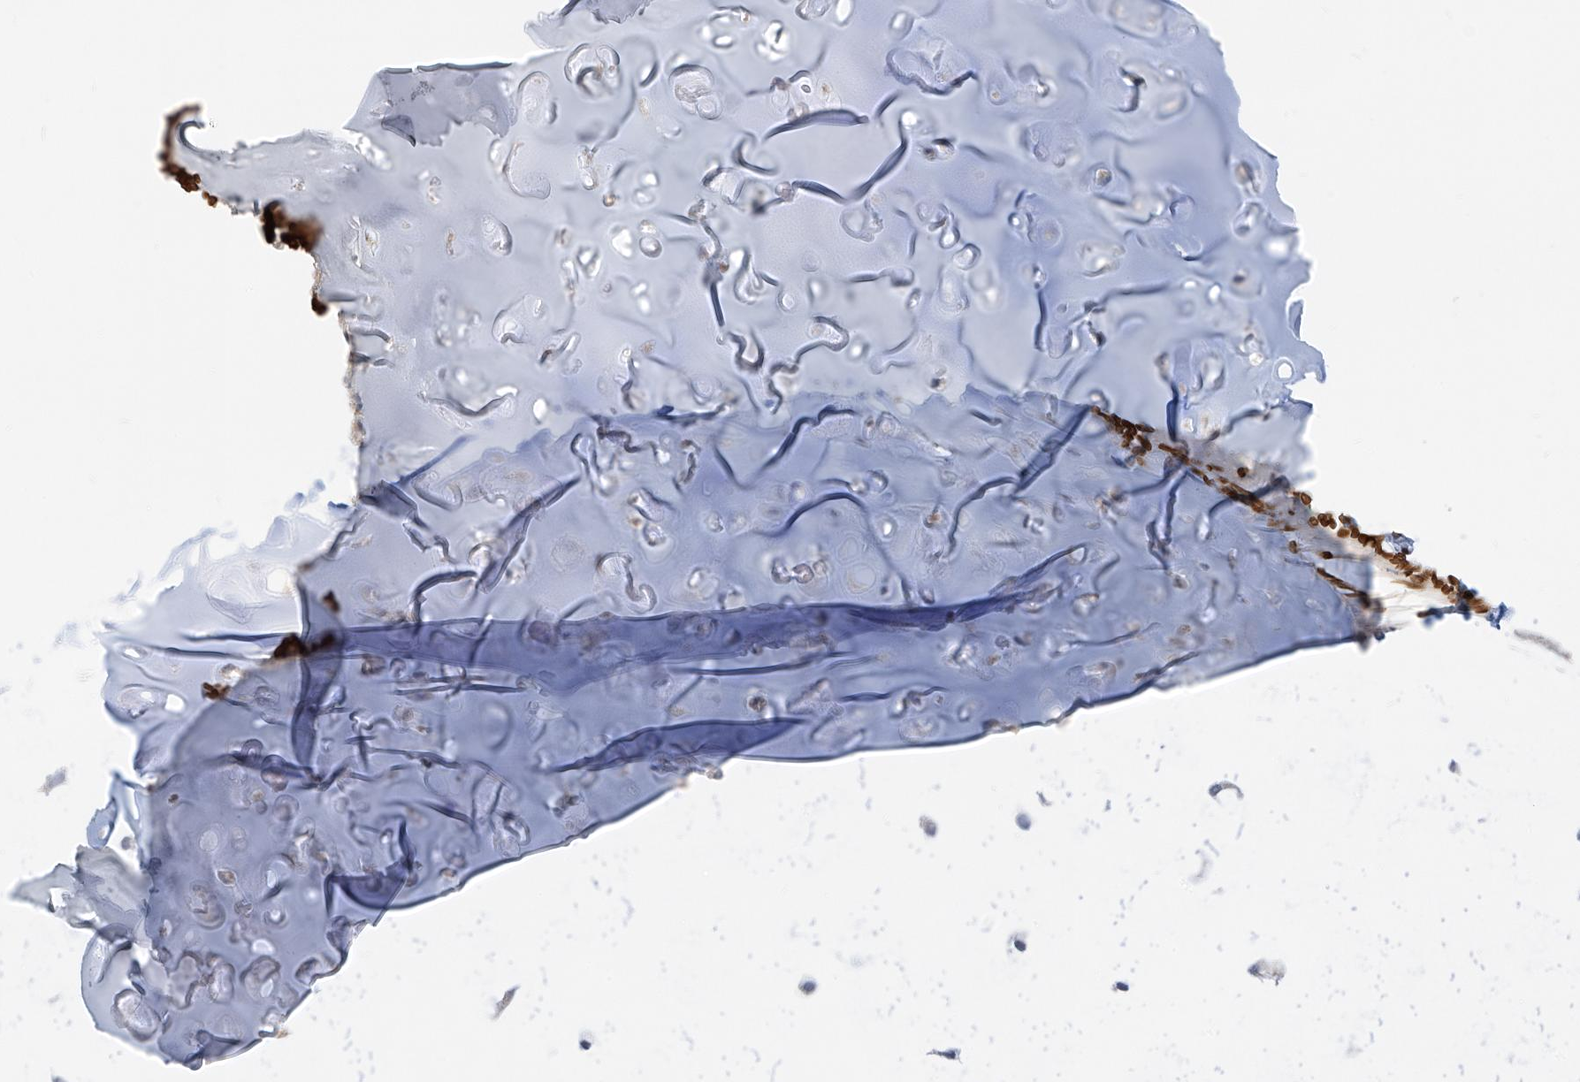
{"staining": {"intensity": "negative", "quantity": "none", "location": "none"}, "tissue": "adipose tissue", "cell_type": "Adipocytes", "image_type": "normal", "snomed": [{"axis": "morphology", "description": "Normal tissue, NOS"}, {"axis": "morphology", "description": "Basal cell carcinoma"}, {"axis": "topography", "description": "Cartilage tissue"}, {"axis": "topography", "description": "Nasopharynx"}, {"axis": "topography", "description": "Oral tissue"}], "caption": "Photomicrograph shows no significant protein positivity in adipocytes of normal adipose tissue. Brightfield microscopy of IHC stained with DAB (brown) and hematoxylin (blue), captured at high magnification.", "gene": "ARHGEF40", "patient": {"sex": "female", "age": 77}}